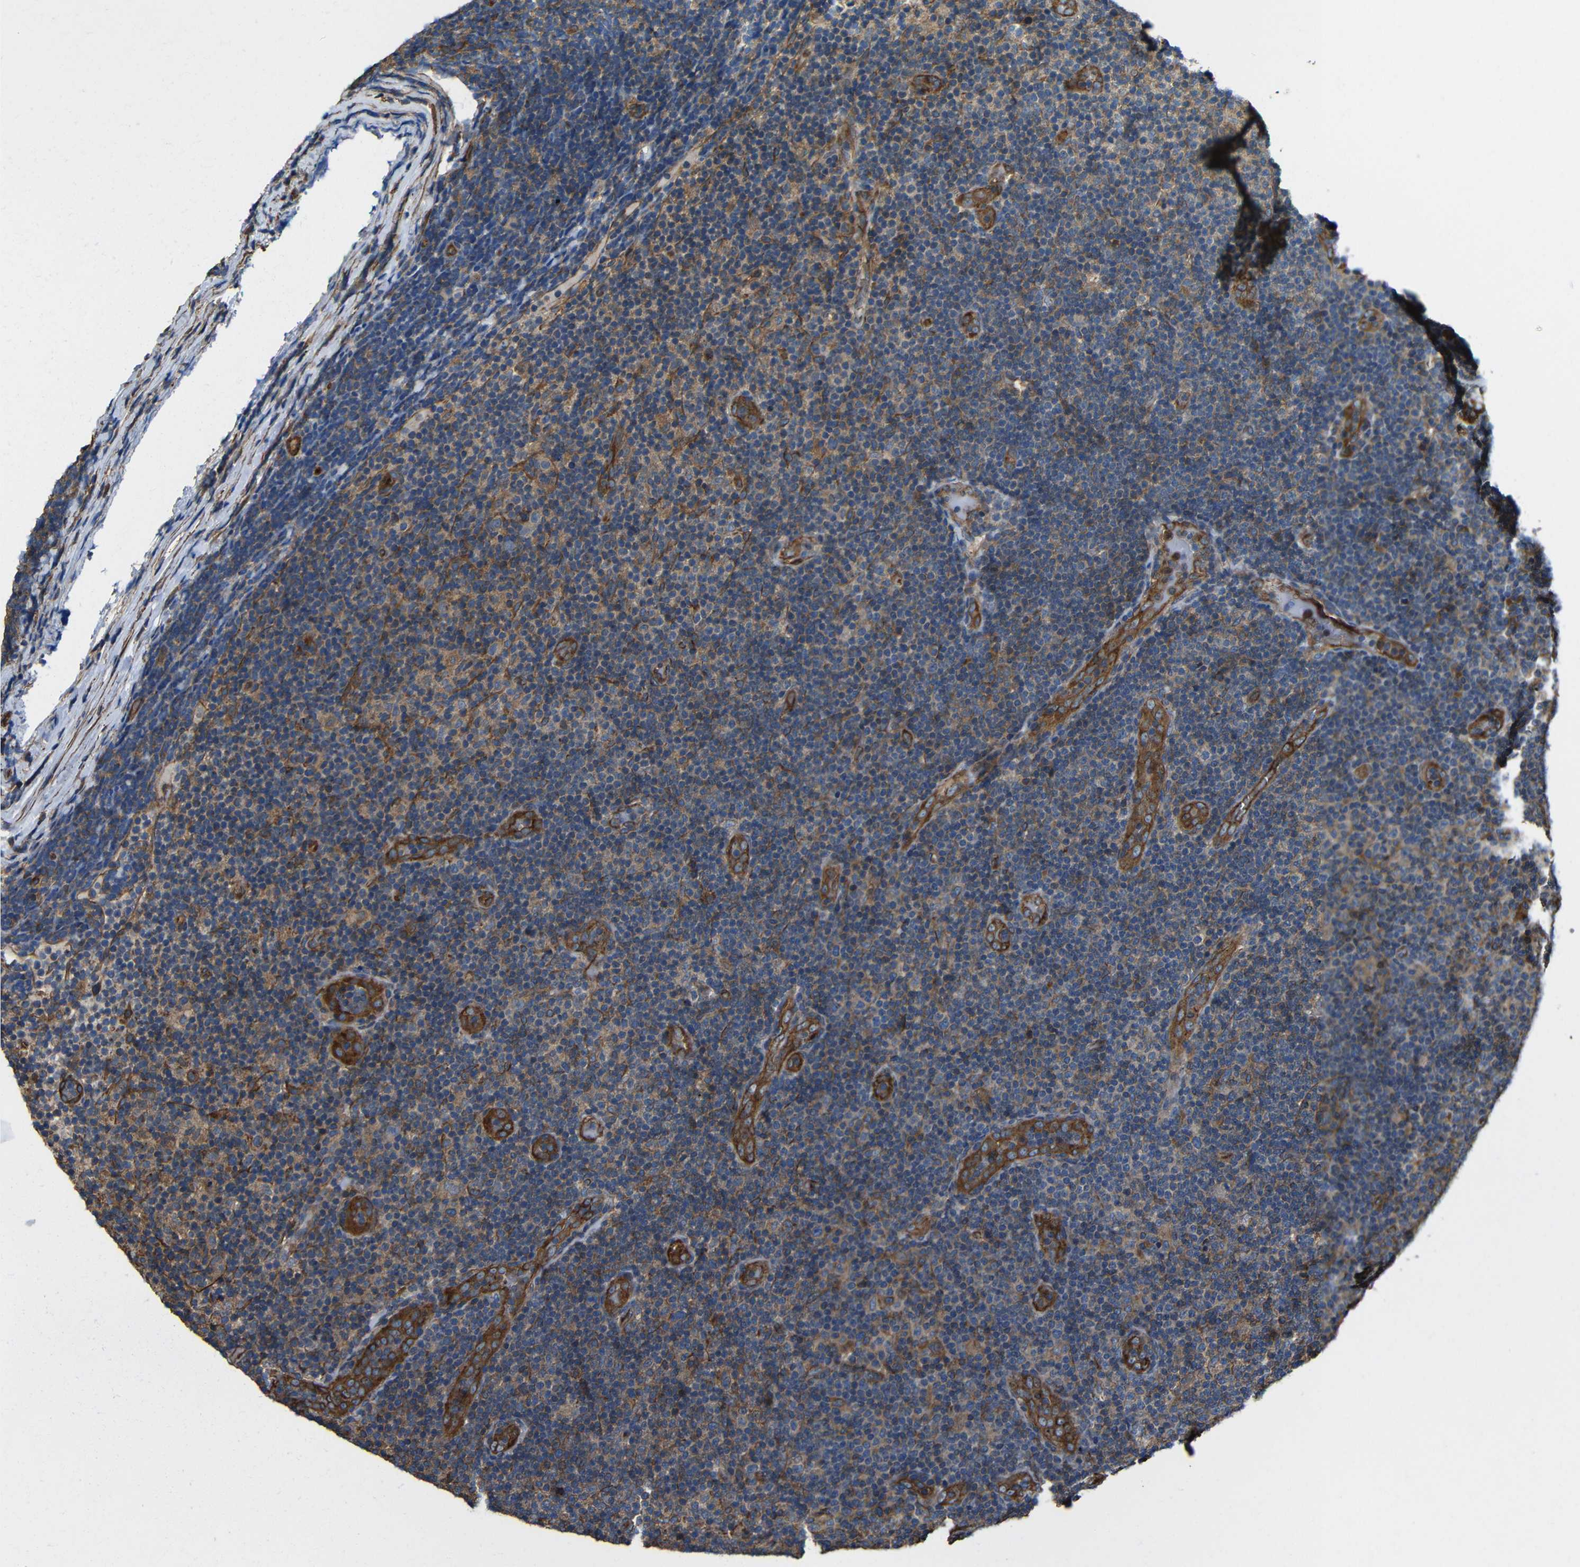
{"staining": {"intensity": "moderate", "quantity": "25%-75%", "location": "cytoplasmic/membranous"}, "tissue": "lymphoma", "cell_type": "Tumor cells", "image_type": "cancer", "snomed": [{"axis": "morphology", "description": "Malignant lymphoma, non-Hodgkin's type, Low grade"}, {"axis": "topography", "description": "Lymph node"}], "caption": "Moderate cytoplasmic/membranous protein expression is present in approximately 25%-75% of tumor cells in low-grade malignant lymphoma, non-Hodgkin's type.", "gene": "PTCH1", "patient": {"sex": "male", "age": 83}}